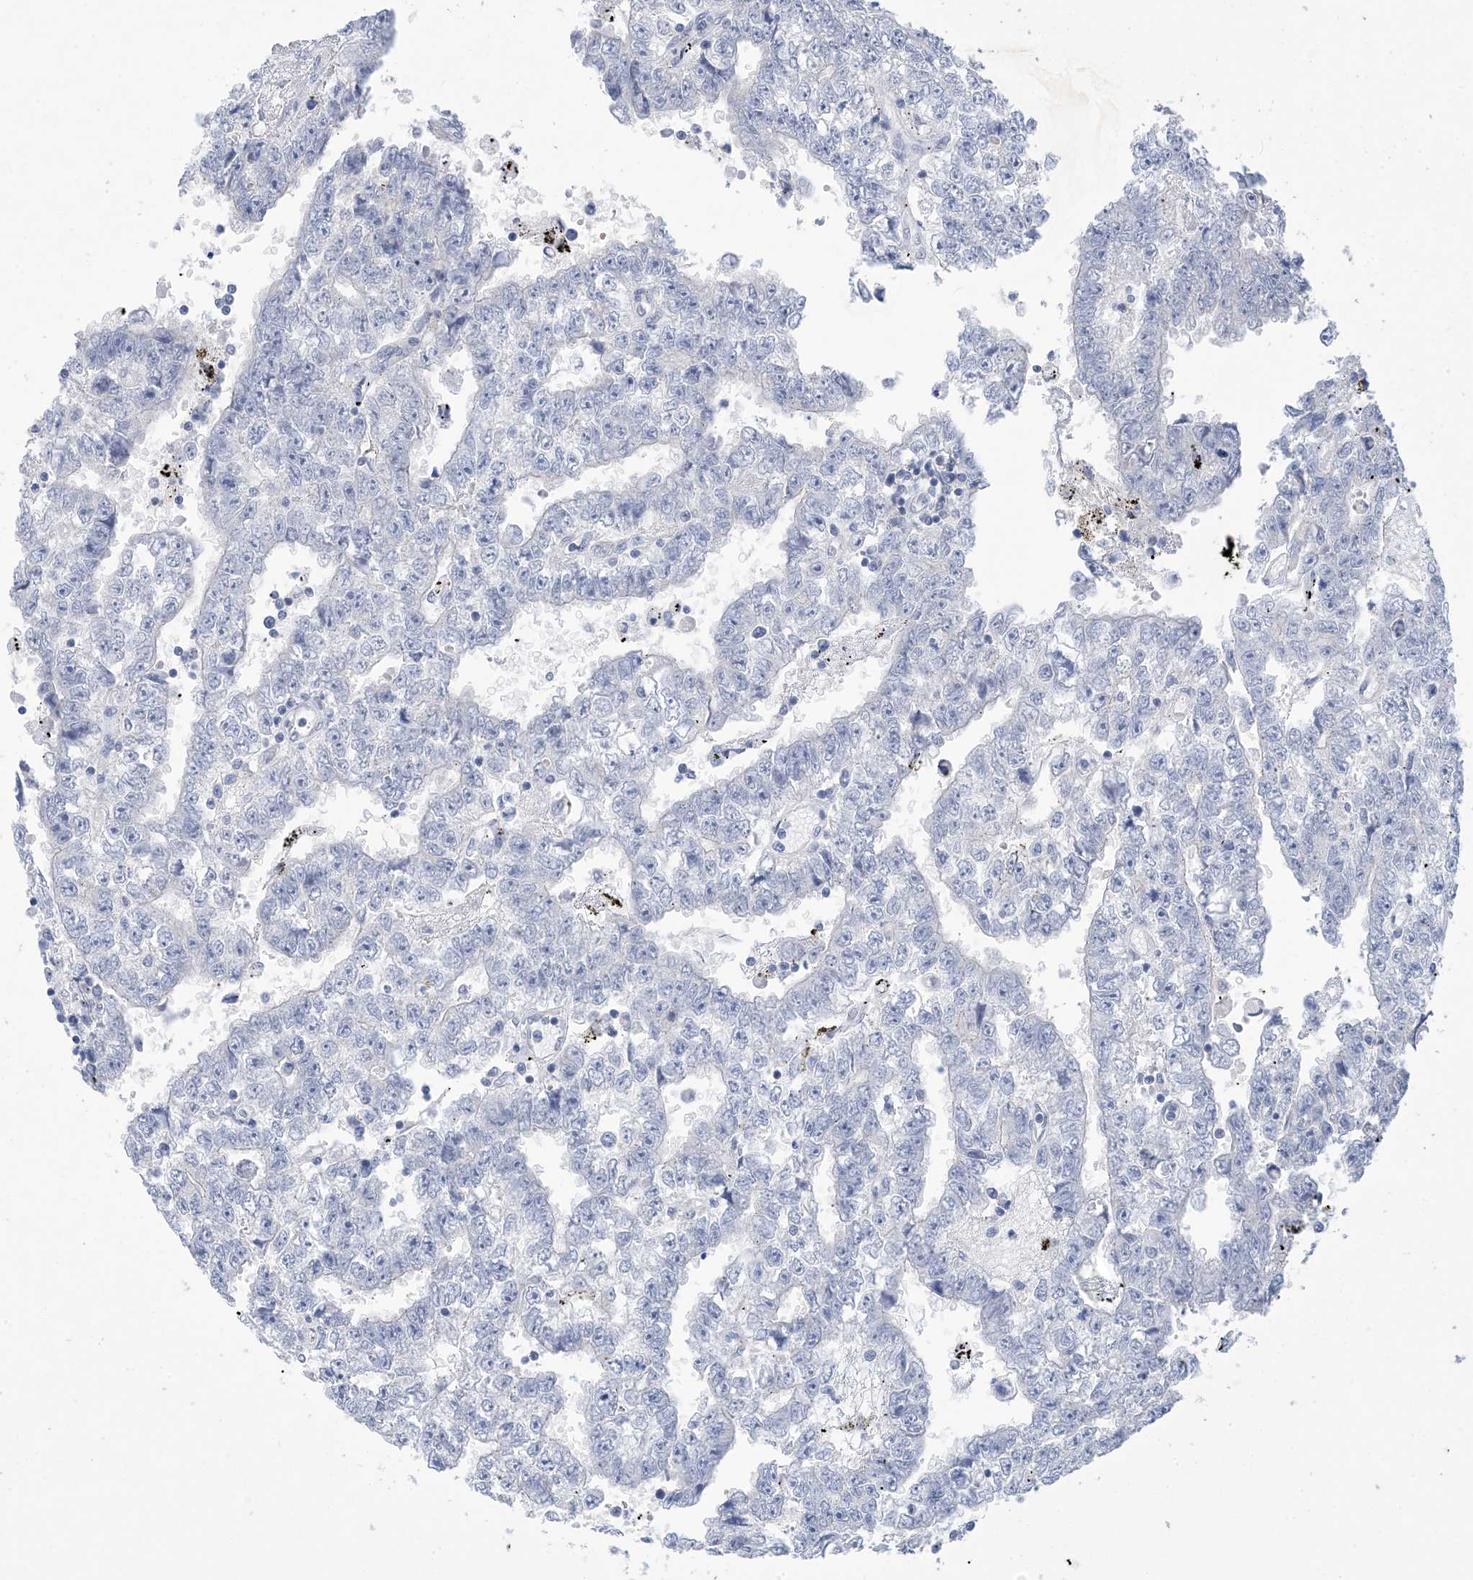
{"staining": {"intensity": "negative", "quantity": "none", "location": "none"}, "tissue": "testis cancer", "cell_type": "Tumor cells", "image_type": "cancer", "snomed": [{"axis": "morphology", "description": "Carcinoma, Embryonal, NOS"}, {"axis": "topography", "description": "Testis"}], "caption": "Human testis cancer stained for a protein using immunohistochemistry demonstrates no expression in tumor cells.", "gene": "DSC3", "patient": {"sex": "male", "age": 25}}